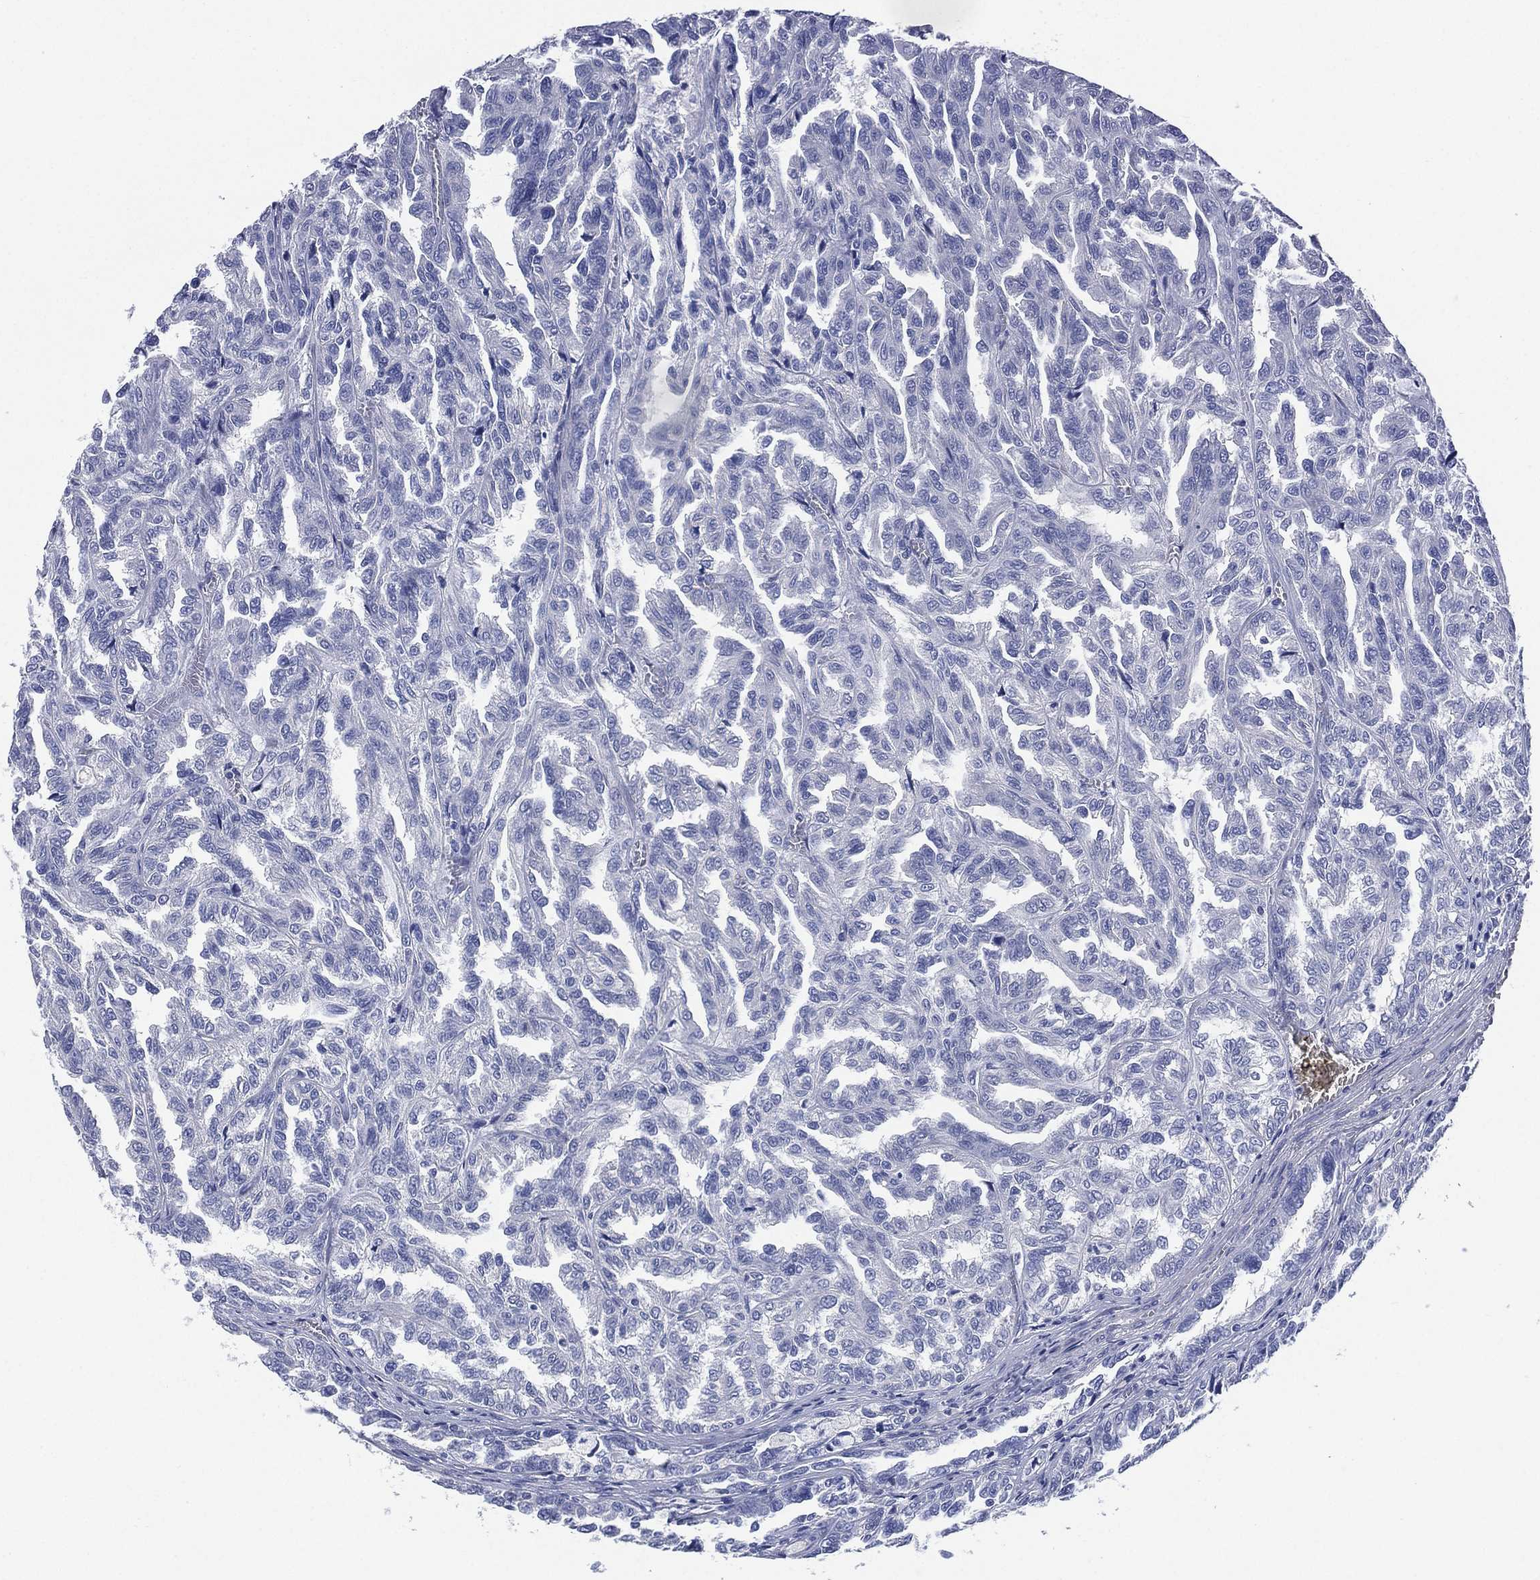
{"staining": {"intensity": "negative", "quantity": "none", "location": "none"}, "tissue": "renal cancer", "cell_type": "Tumor cells", "image_type": "cancer", "snomed": [{"axis": "morphology", "description": "Adenocarcinoma, NOS"}, {"axis": "topography", "description": "Kidney"}], "caption": "Tumor cells show no significant positivity in renal cancer. (DAB immunohistochemistry (IHC) with hematoxylin counter stain).", "gene": "CCDC70", "patient": {"sex": "male", "age": 79}}